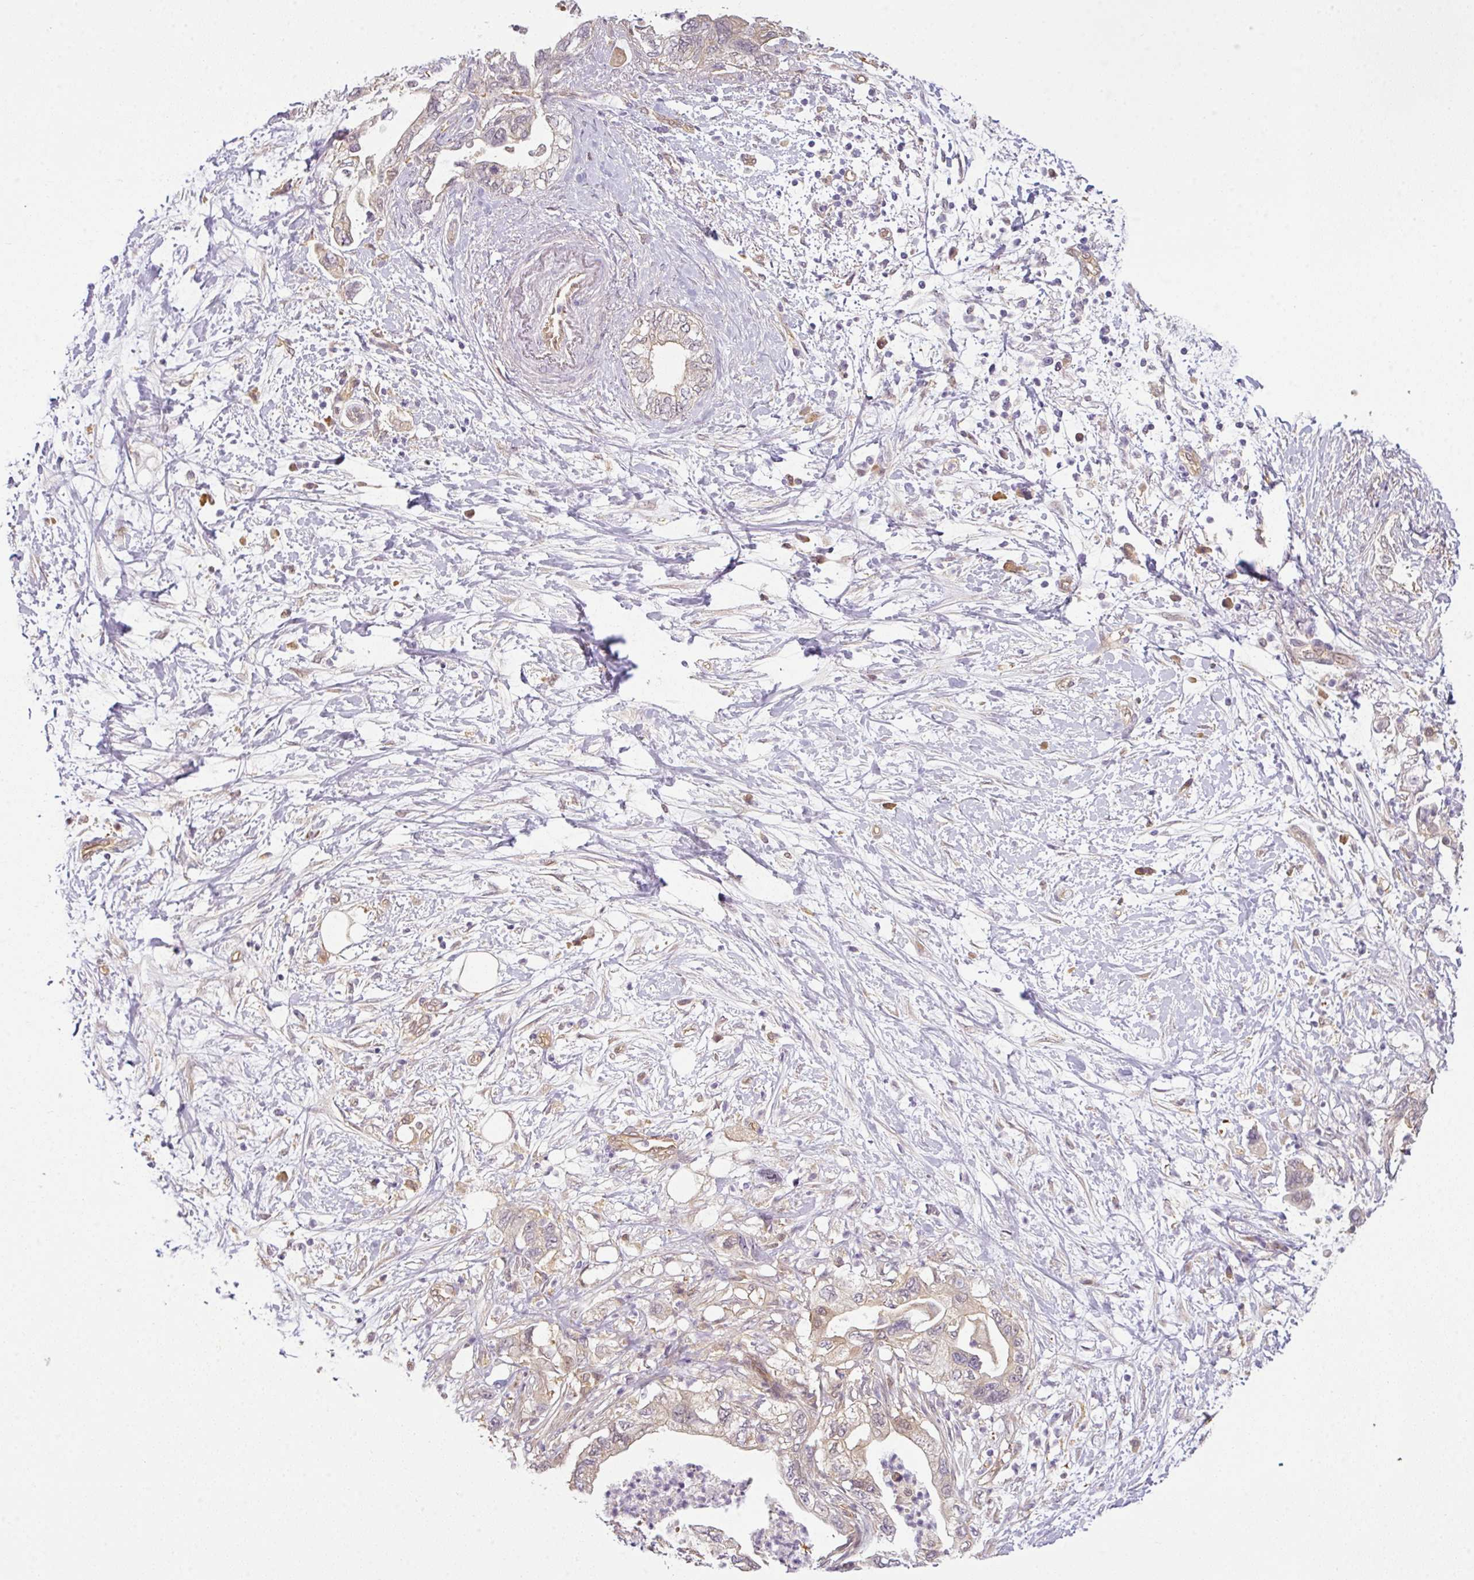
{"staining": {"intensity": "negative", "quantity": "none", "location": "none"}, "tissue": "pancreatic cancer", "cell_type": "Tumor cells", "image_type": "cancer", "snomed": [{"axis": "morphology", "description": "Adenocarcinoma, NOS"}, {"axis": "topography", "description": "Pancreas"}], "caption": "Protein analysis of pancreatic cancer (adenocarcinoma) demonstrates no significant staining in tumor cells.", "gene": "ANKRD18A", "patient": {"sex": "female", "age": 73}}